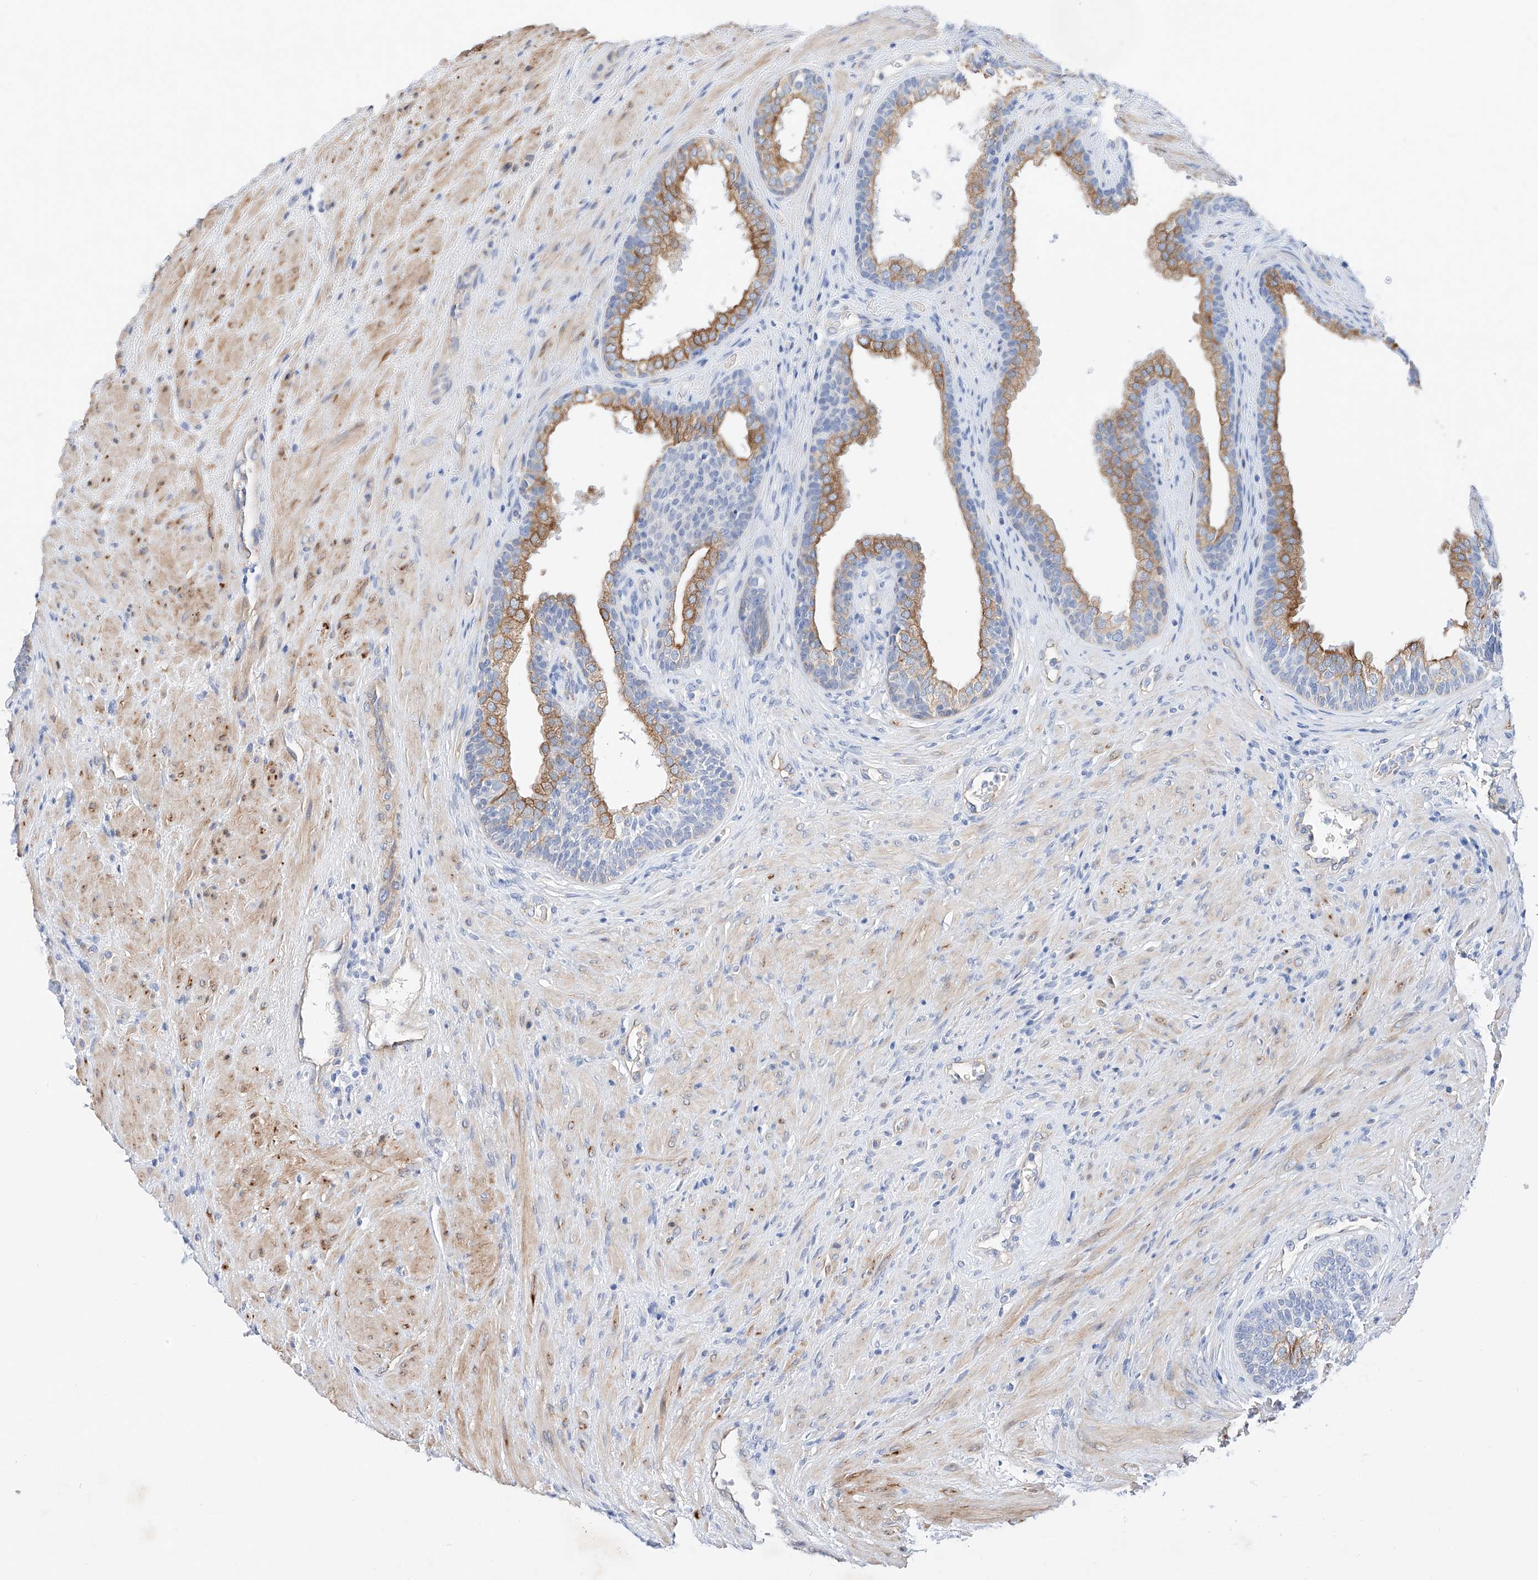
{"staining": {"intensity": "moderate", "quantity": "25%-75%", "location": "cytoplasmic/membranous"}, "tissue": "prostate", "cell_type": "Glandular cells", "image_type": "normal", "snomed": [{"axis": "morphology", "description": "Normal tissue, NOS"}, {"axis": "topography", "description": "Prostate"}], "caption": "A high-resolution micrograph shows immunohistochemistry staining of benign prostate, which demonstrates moderate cytoplasmic/membranous staining in about 25%-75% of glandular cells.", "gene": "SBSPON", "patient": {"sex": "male", "age": 76}}